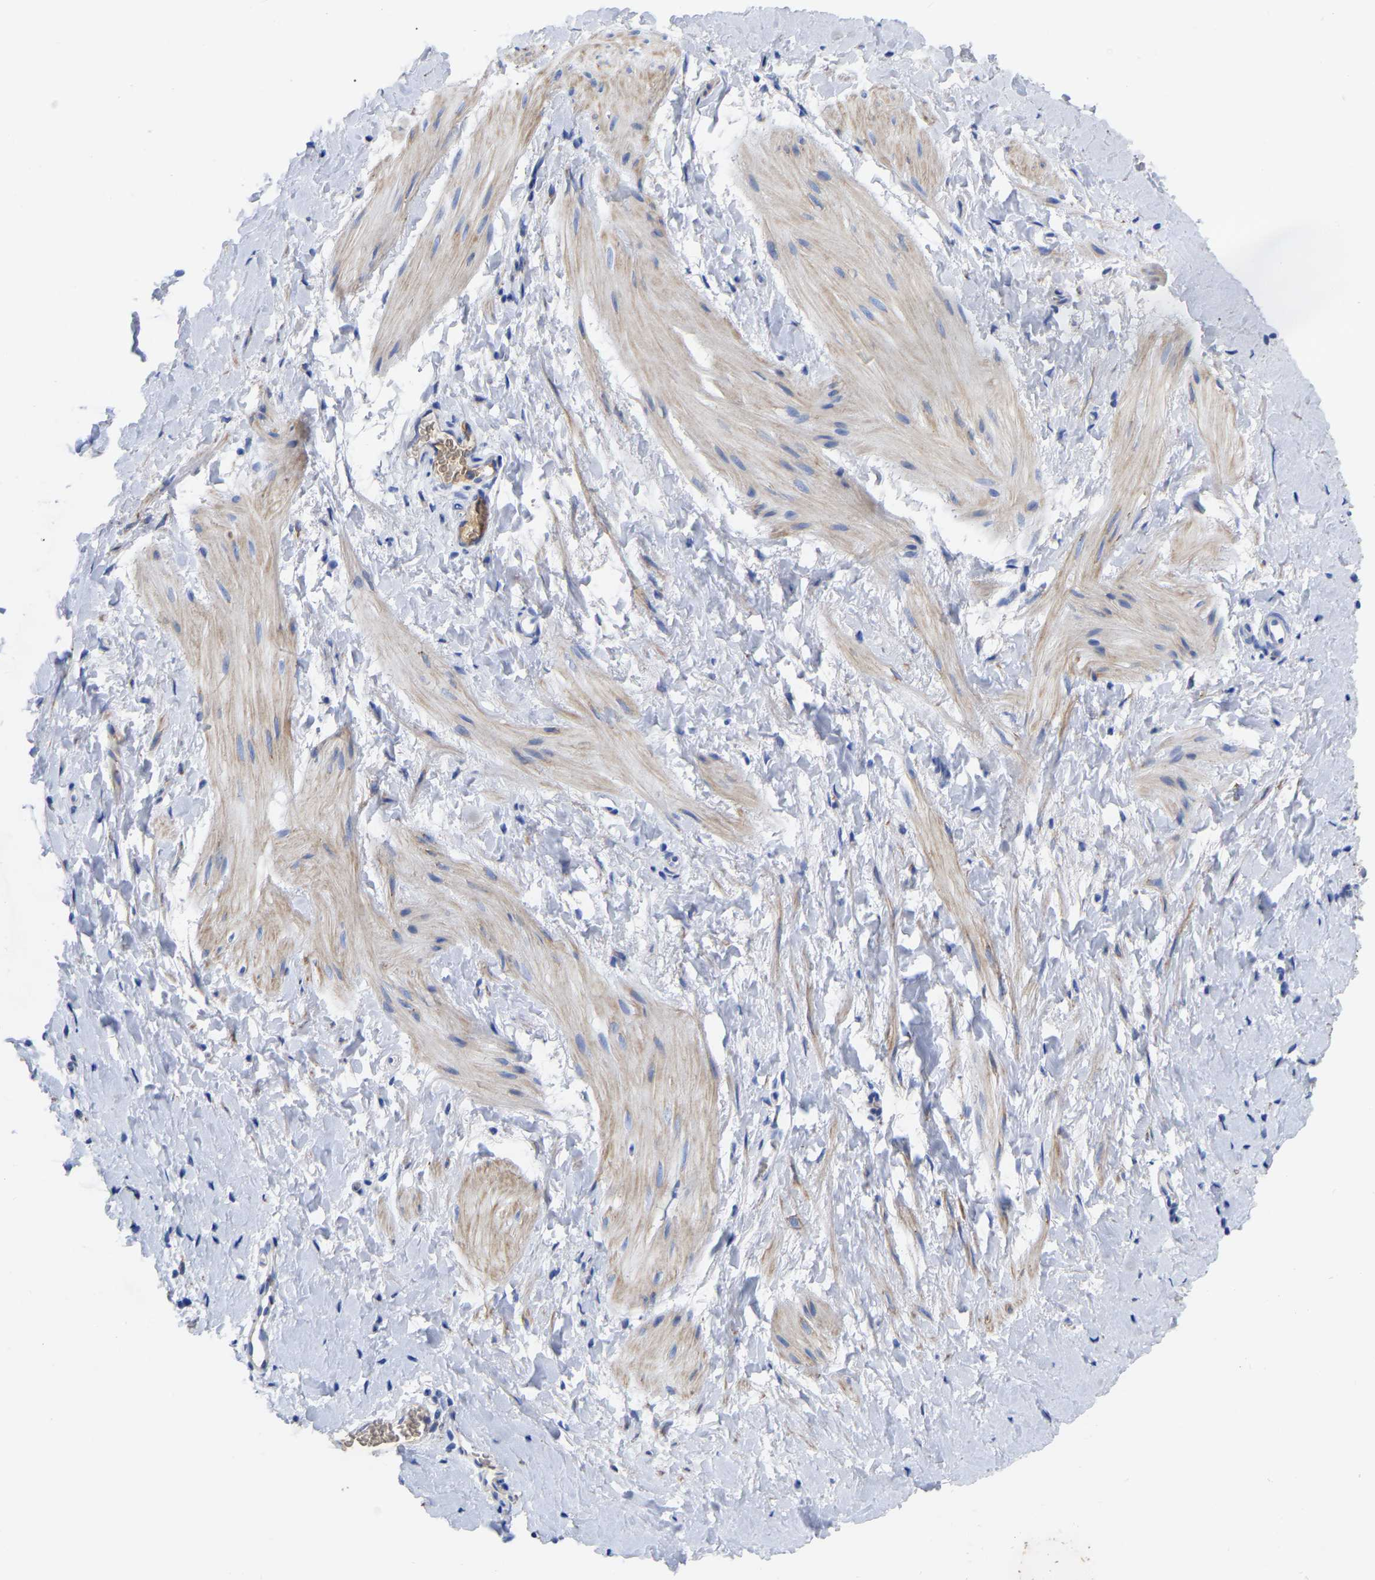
{"staining": {"intensity": "weak", "quantity": "25%-75%", "location": "cytoplasmic/membranous"}, "tissue": "smooth muscle", "cell_type": "Smooth muscle cells", "image_type": "normal", "snomed": [{"axis": "morphology", "description": "Normal tissue, NOS"}, {"axis": "topography", "description": "Smooth muscle"}], "caption": "Immunohistochemistry (IHC) of benign human smooth muscle demonstrates low levels of weak cytoplasmic/membranous staining in approximately 25%-75% of smooth muscle cells.", "gene": "GDF3", "patient": {"sex": "male", "age": 16}}